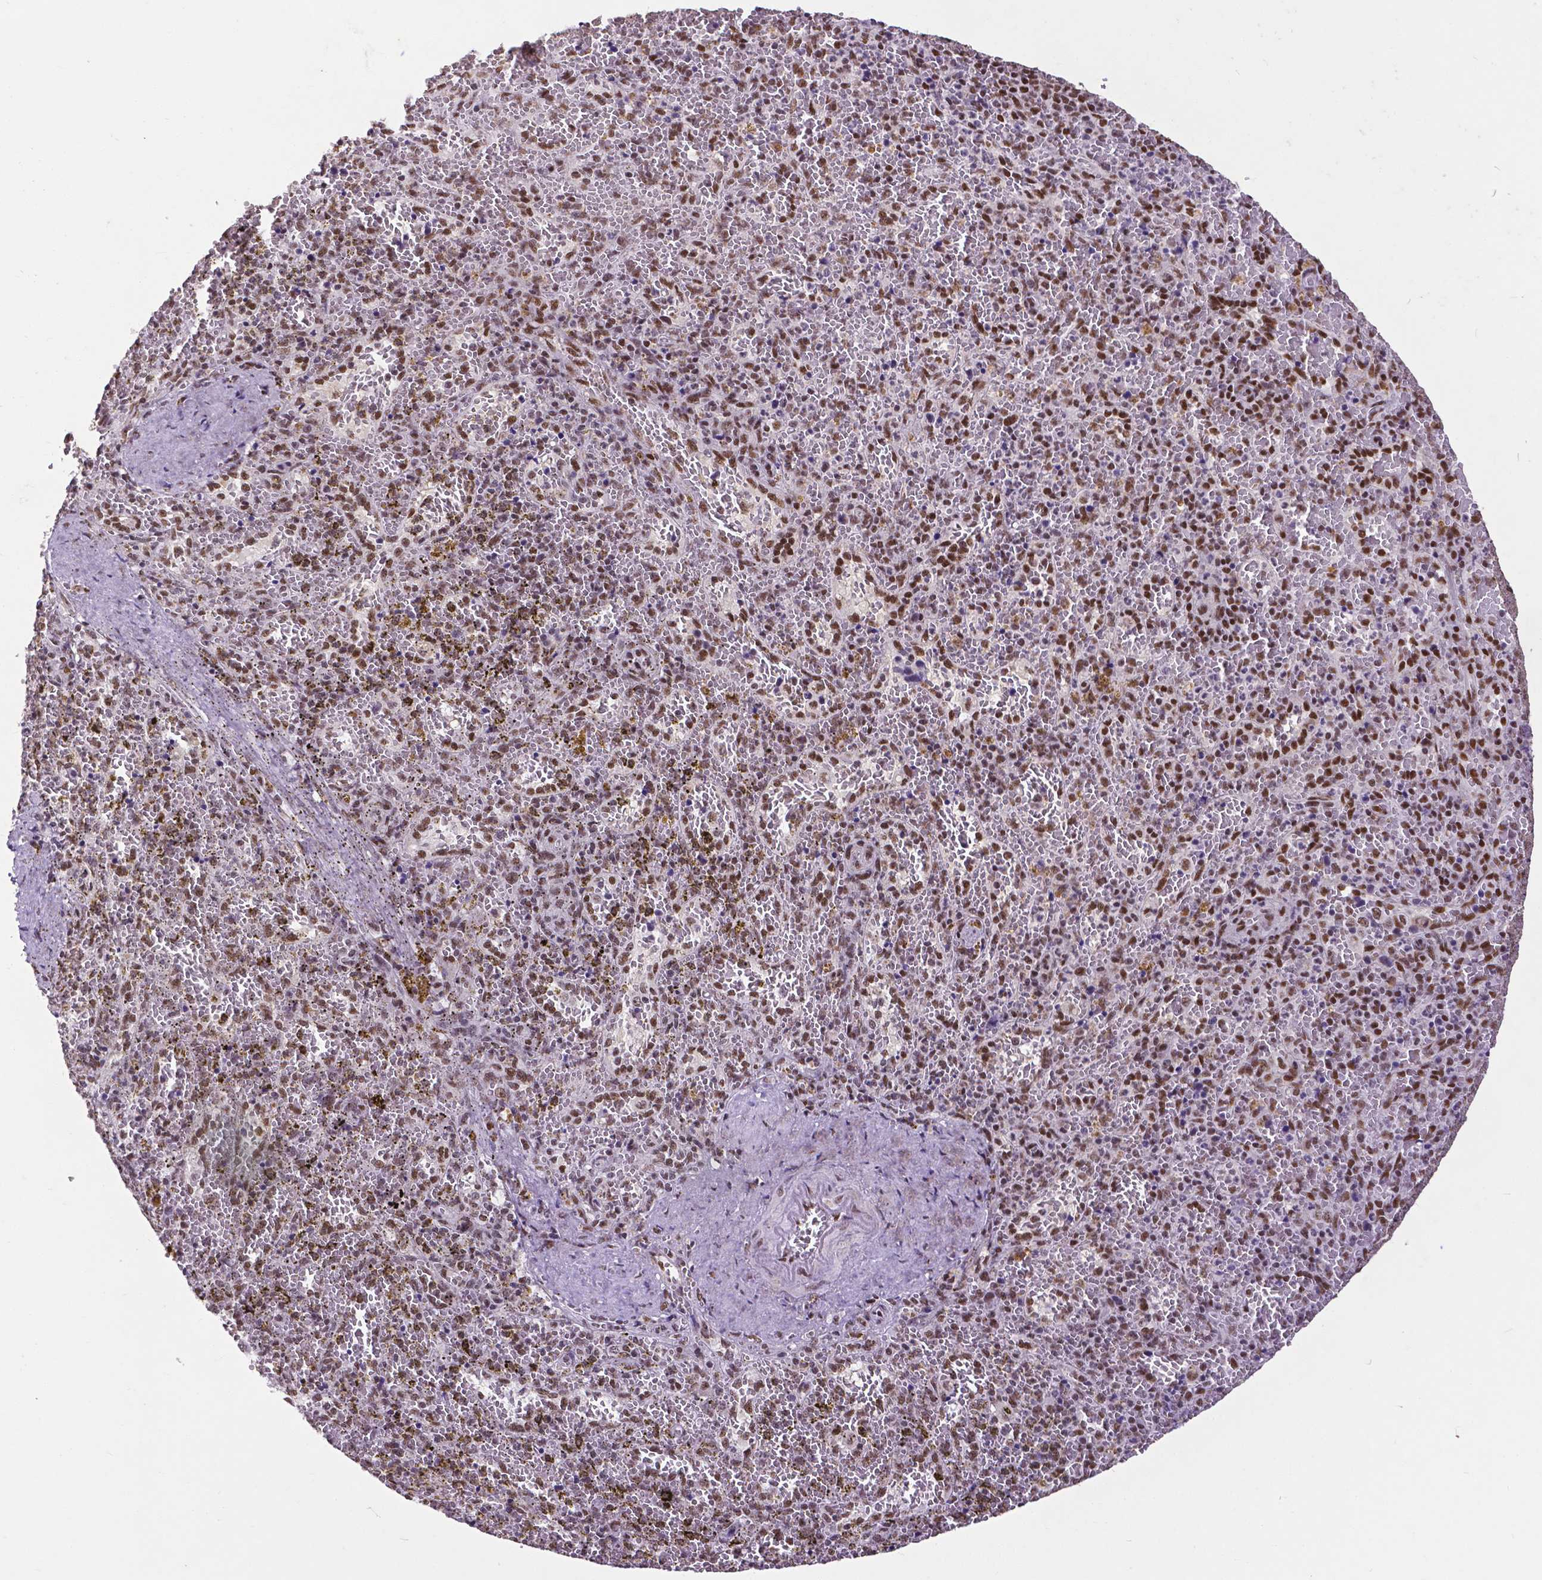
{"staining": {"intensity": "moderate", "quantity": "25%-75%", "location": "nuclear"}, "tissue": "spleen", "cell_type": "Cells in red pulp", "image_type": "normal", "snomed": [{"axis": "morphology", "description": "Normal tissue, NOS"}, {"axis": "topography", "description": "Spleen"}], "caption": "High-power microscopy captured an IHC photomicrograph of unremarkable spleen, revealing moderate nuclear positivity in about 25%-75% of cells in red pulp.", "gene": "ATRX", "patient": {"sex": "female", "age": 50}}